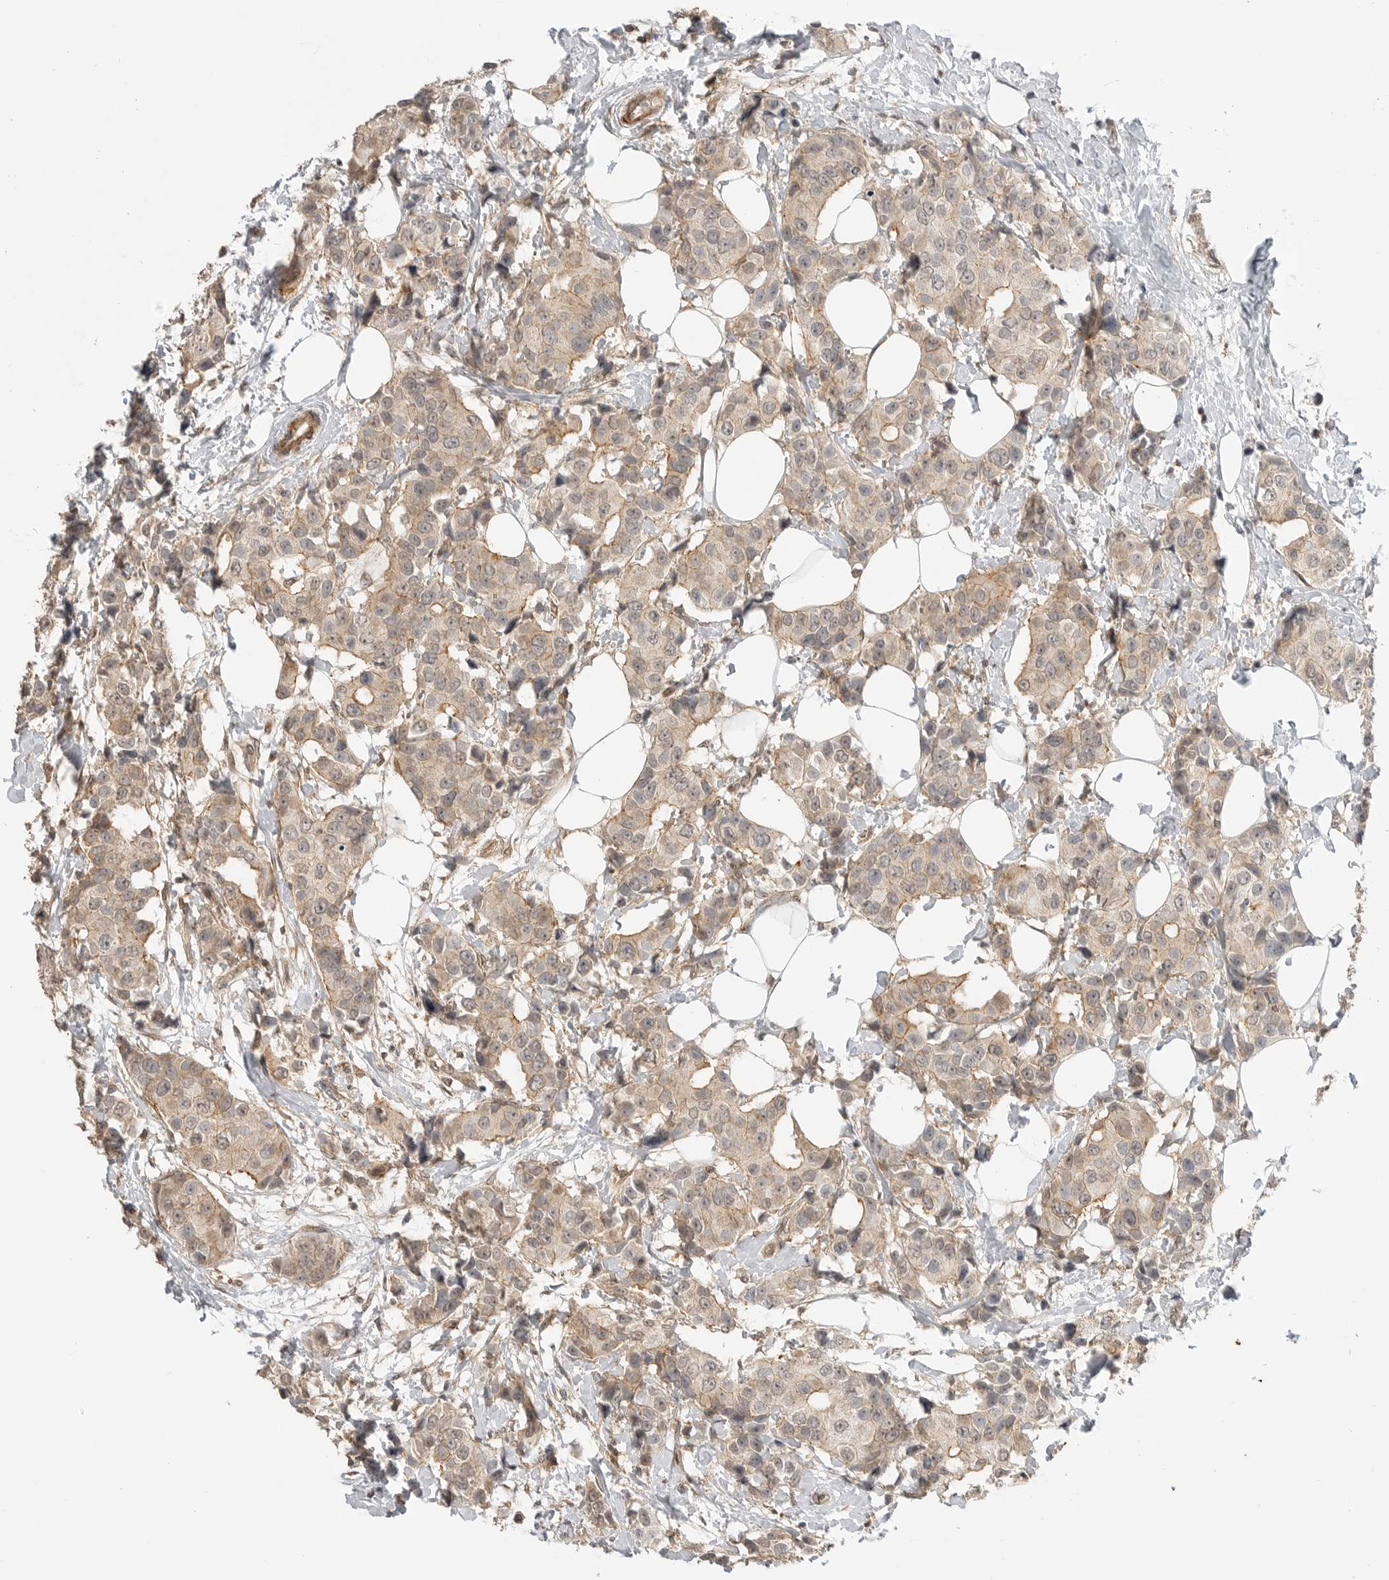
{"staining": {"intensity": "weak", "quantity": ">75%", "location": "cytoplasmic/membranous"}, "tissue": "breast cancer", "cell_type": "Tumor cells", "image_type": "cancer", "snomed": [{"axis": "morphology", "description": "Normal tissue, NOS"}, {"axis": "morphology", "description": "Duct carcinoma"}, {"axis": "topography", "description": "Breast"}], "caption": "Weak cytoplasmic/membranous expression is appreciated in approximately >75% of tumor cells in breast cancer. The staining was performed using DAB (3,3'-diaminobenzidine), with brown indicating positive protein expression. Nuclei are stained blue with hematoxylin.", "gene": "GPC2", "patient": {"sex": "female", "age": 39}}